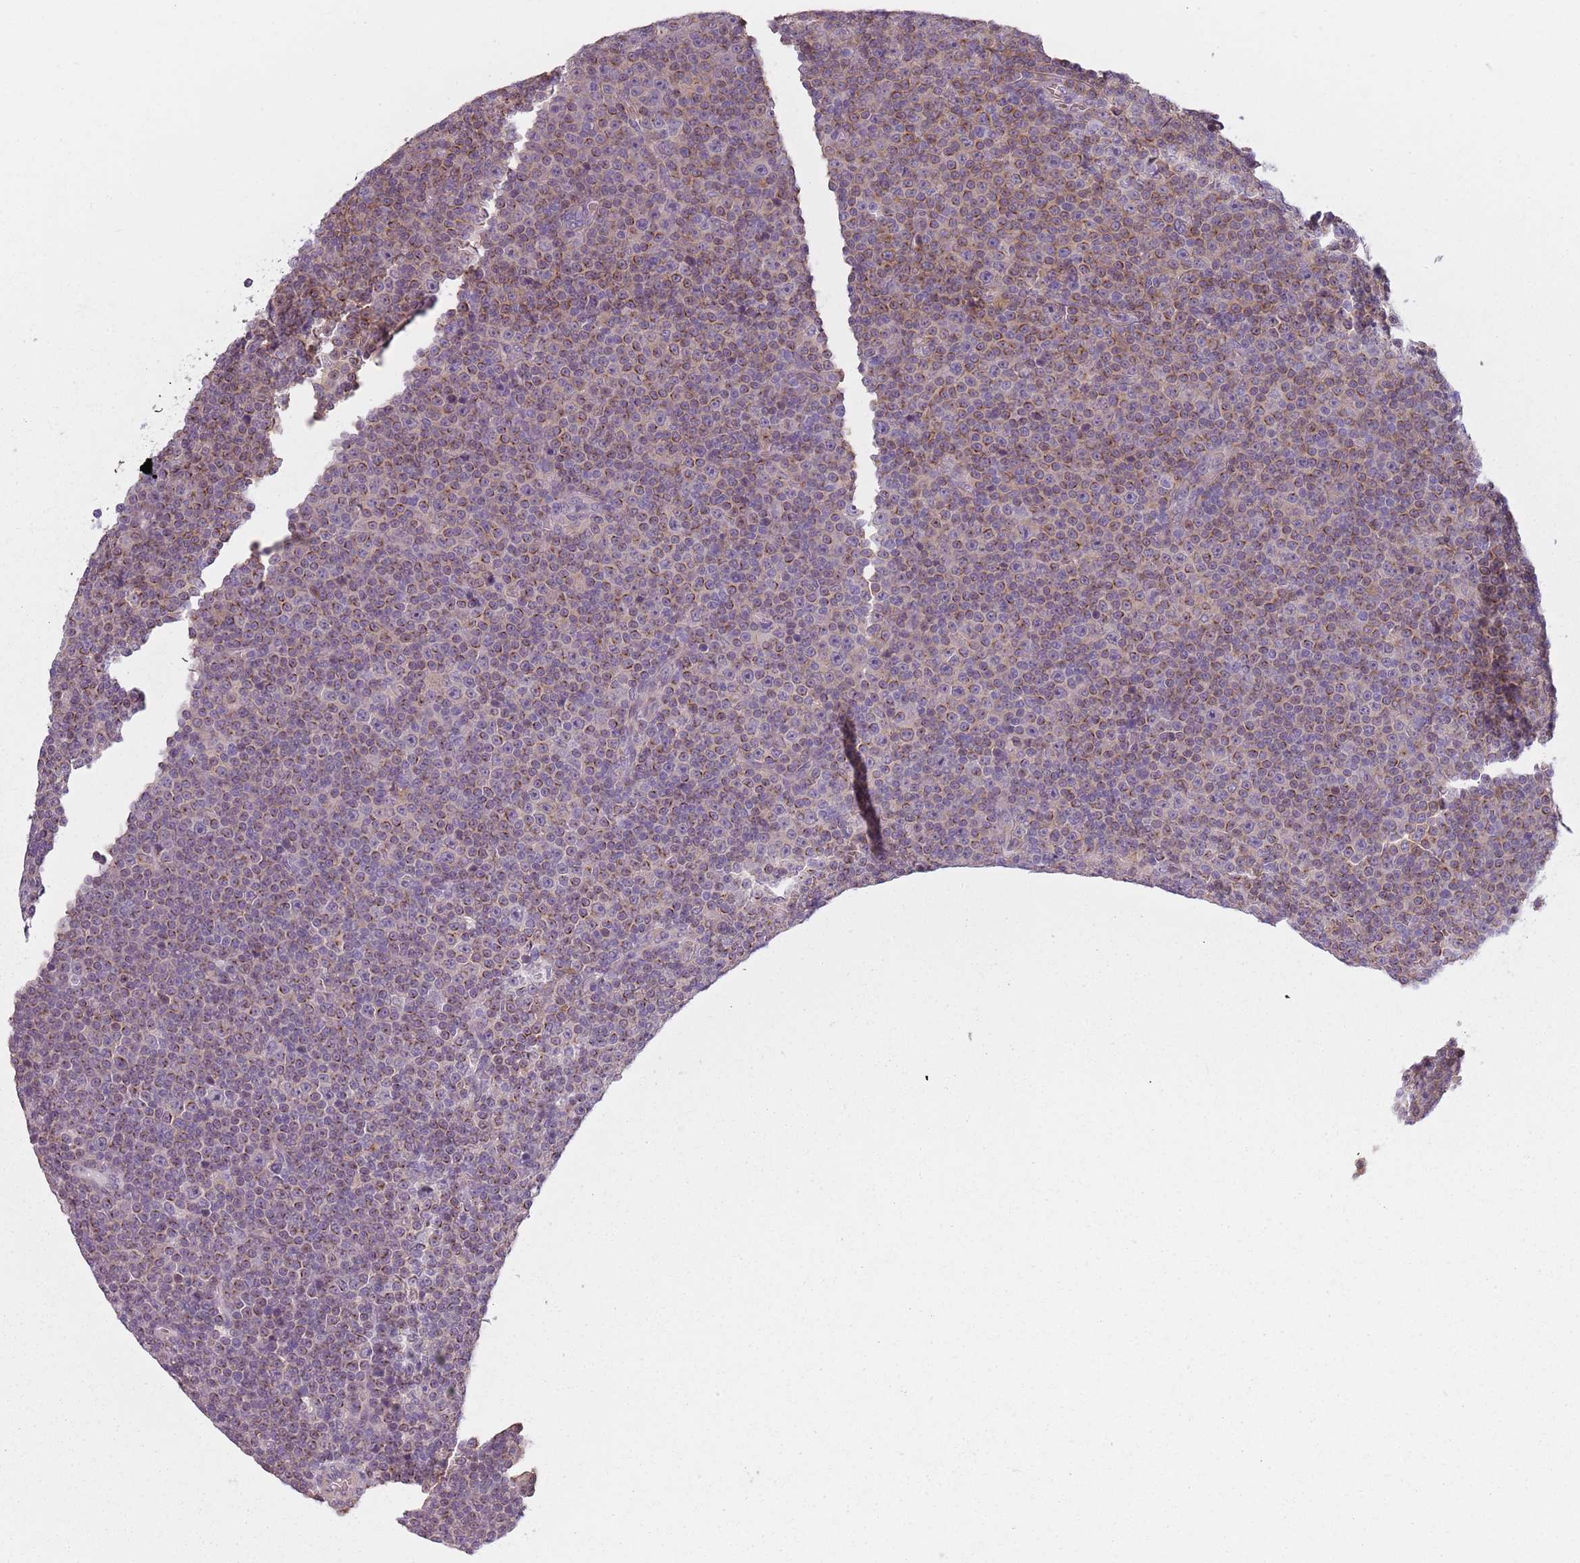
{"staining": {"intensity": "moderate", "quantity": "25%-75%", "location": "cytoplasmic/membranous"}, "tissue": "lymphoma", "cell_type": "Tumor cells", "image_type": "cancer", "snomed": [{"axis": "morphology", "description": "Malignant lymphoma, non-Hodgkin's type, Low grade"}, {"axis": "topography", "description": "Lymph node"}], "caption": "Malignant lymphoma, non-Hodgkin's type (low-grade) stained for a protein demonstrates moderate cytoplasmic/membranous positivity in tumor cells.", "gene": "CC2D2B", "patient": {"sex": "female", "age": 67}}